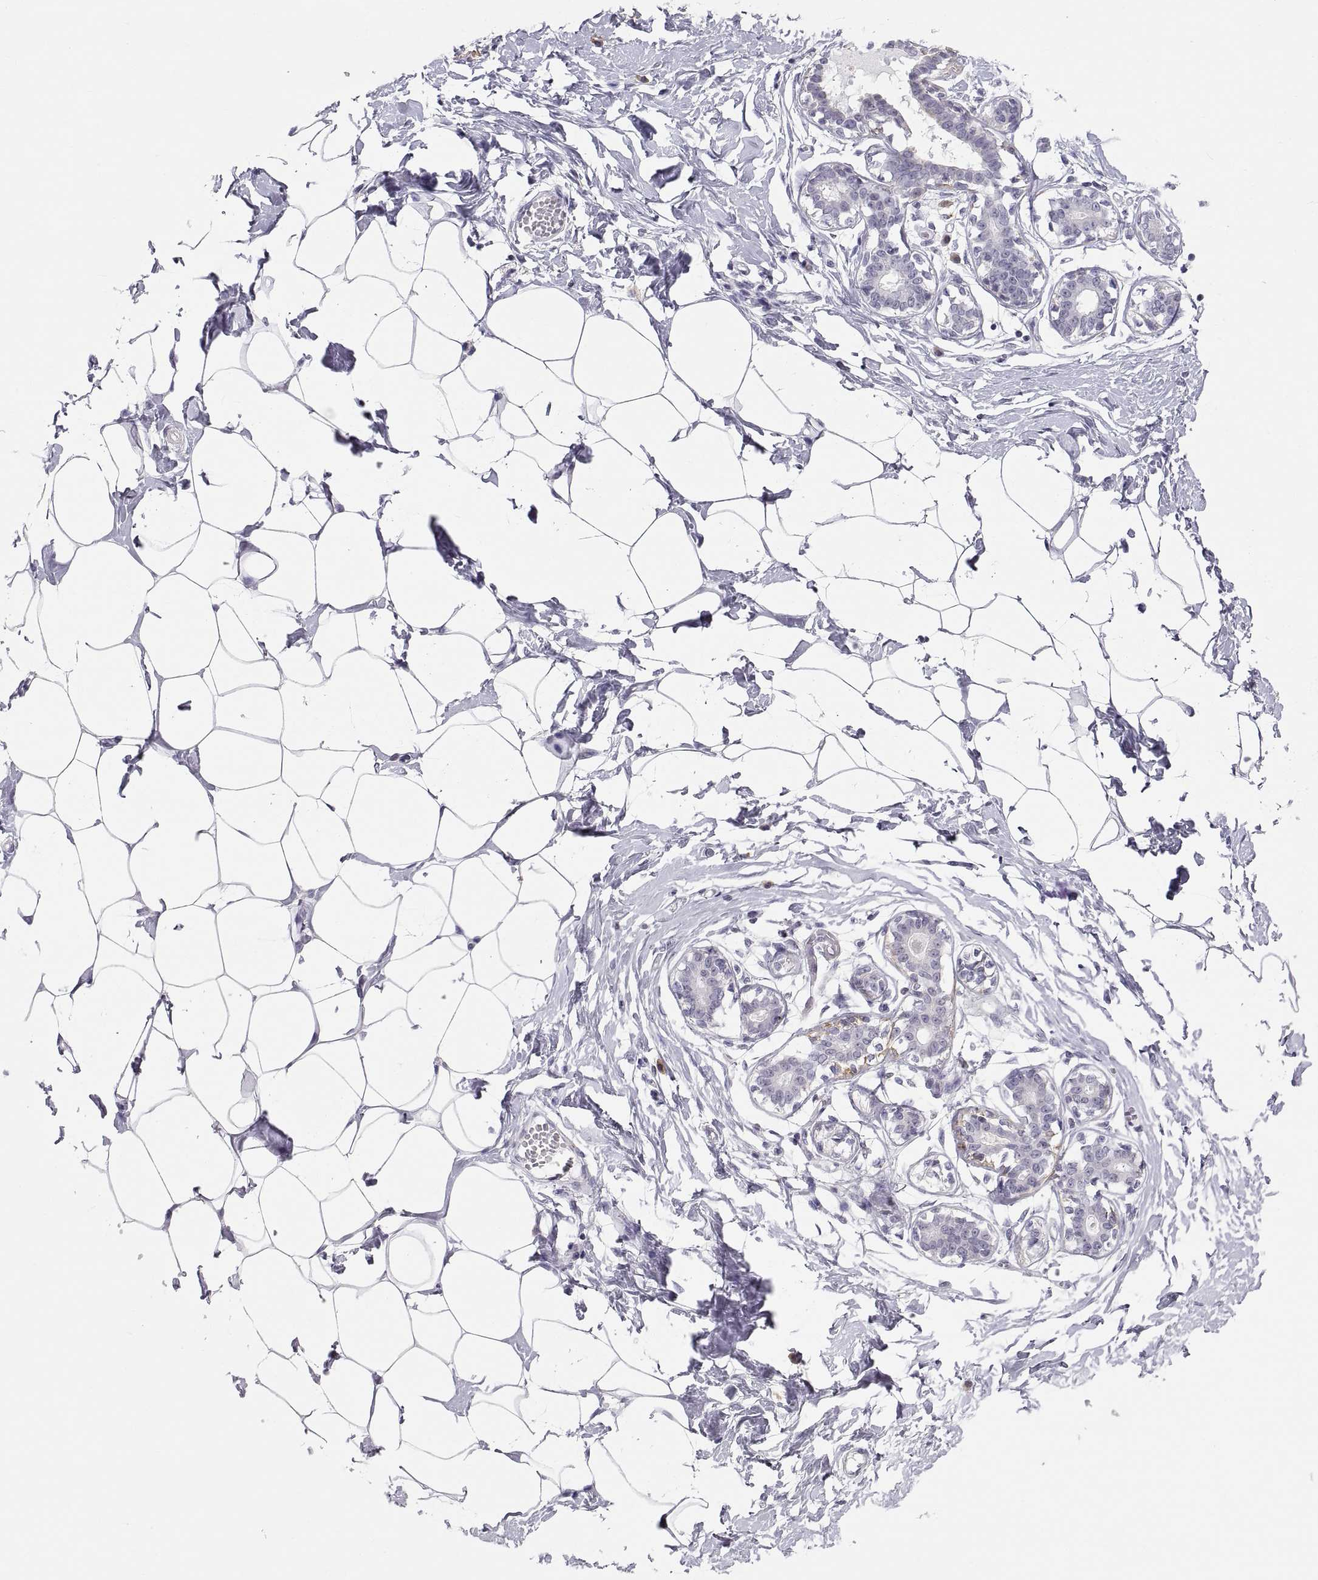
{"staining": {"intensity": "negative", "quantity": "none", "location": "none"}, "tissue": "breast", "cell_type": "Adipocytes", "image_type": "normal", "snomed": [{"axis": "morphology", "description": "Normal tissue, NOS"}, {"axis": "morphology", "description": "Lobular carcinoma, in situ"}, {"axis": "topography", "description": "Breast"}], "caption": "An image of human breast is negative for staining in adipocytes.", "gene": "ERO1A", "patient": {"sex": "female", "age": 35}}